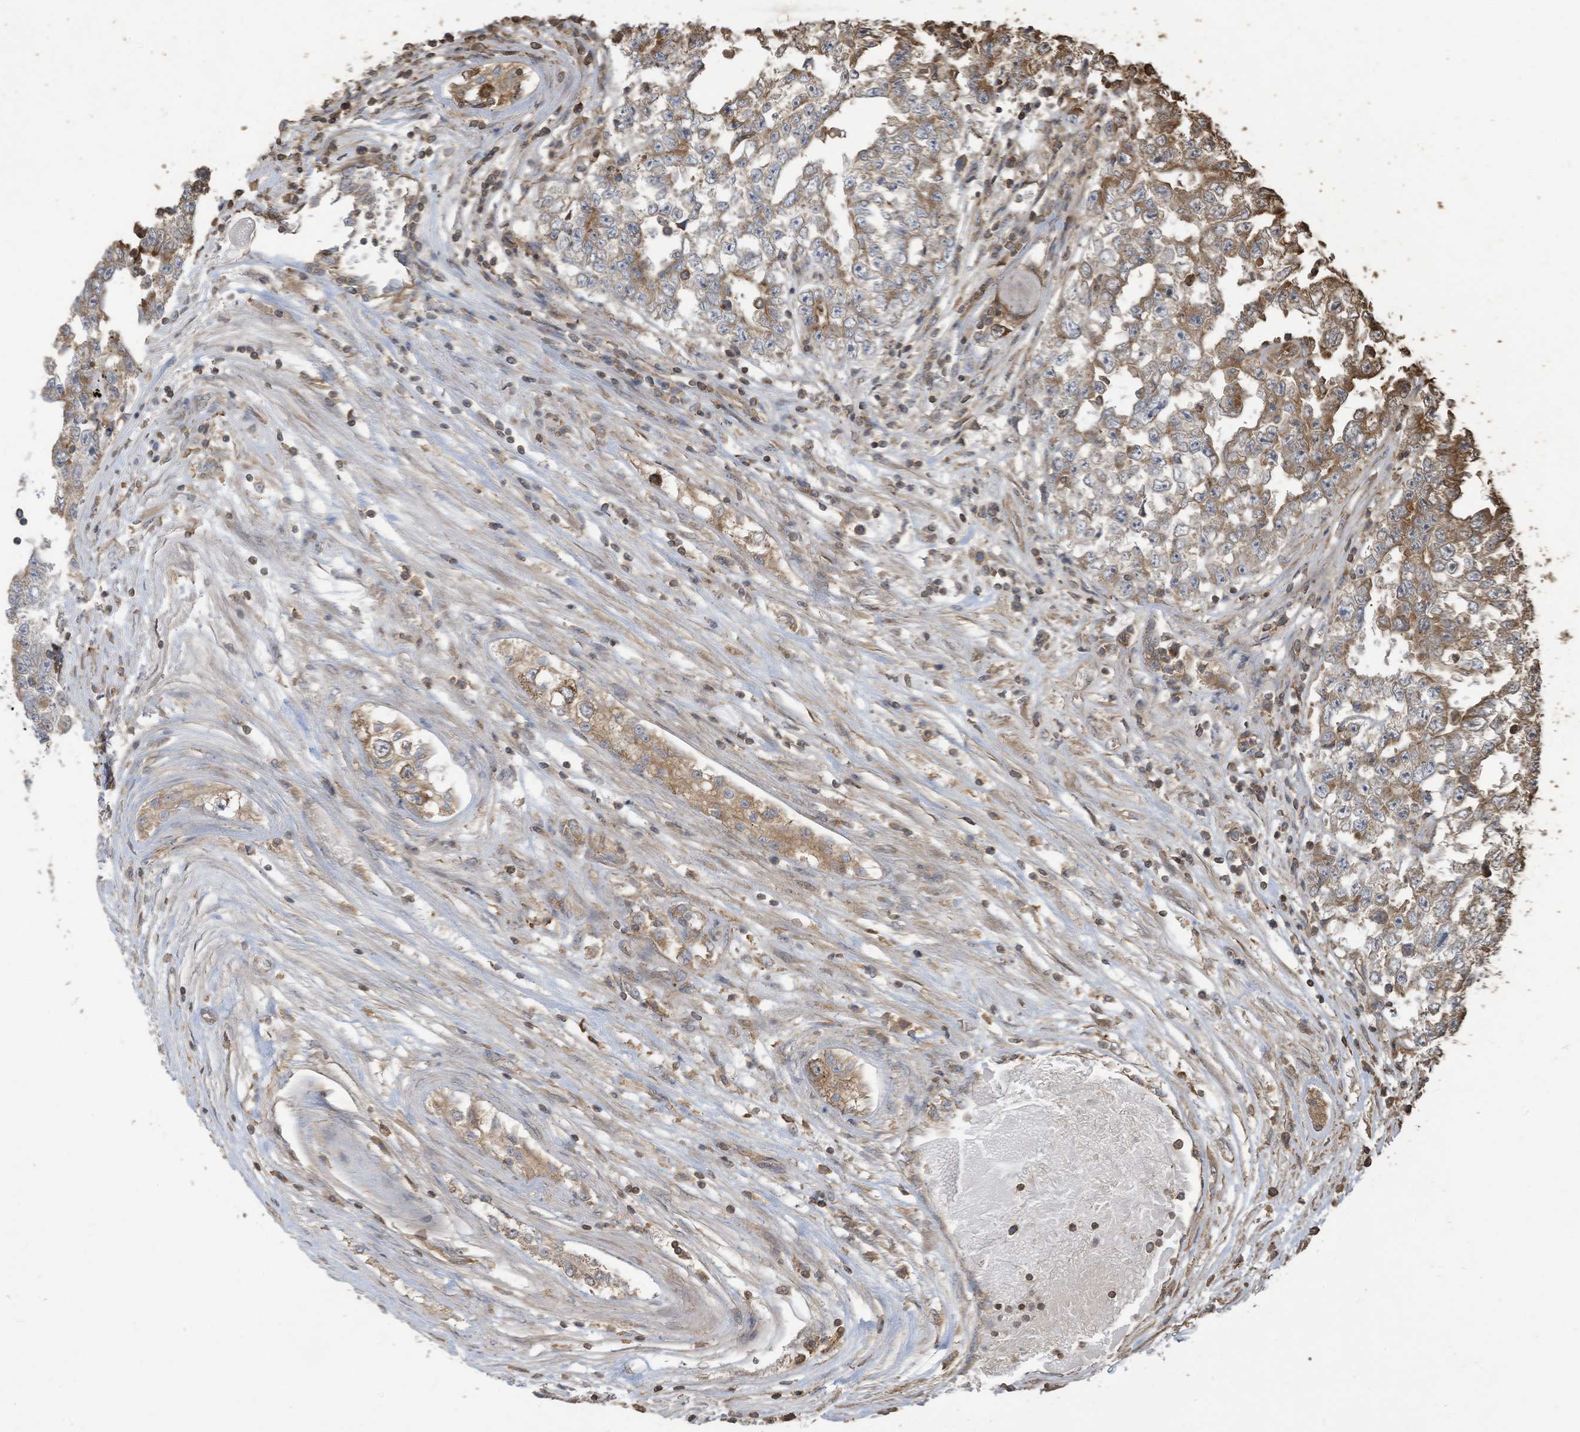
{"staining": {"intensity": "moderate", "quantity": ">75%", "location": "cytoplasmic/membranous"}, "tissue": "testis cancer", "cell_type": "Tumor cells", "image_type": "cancer", "snomed": [{"axis": "morphology", "description": "Carcinoma, Embryonal, NOS"}, {"axis": "topography", "description": "Testis"}], "caption": "DAB (3,3'-diaminobenzidine) immunohistochemical staining of human testis embryonal carcinoma displays moderate cytoplasmic/membranous protein positivity in about >75% of tumor cells.", "gene": "COX10", "patient": {"sex": "male", "age": 25}}